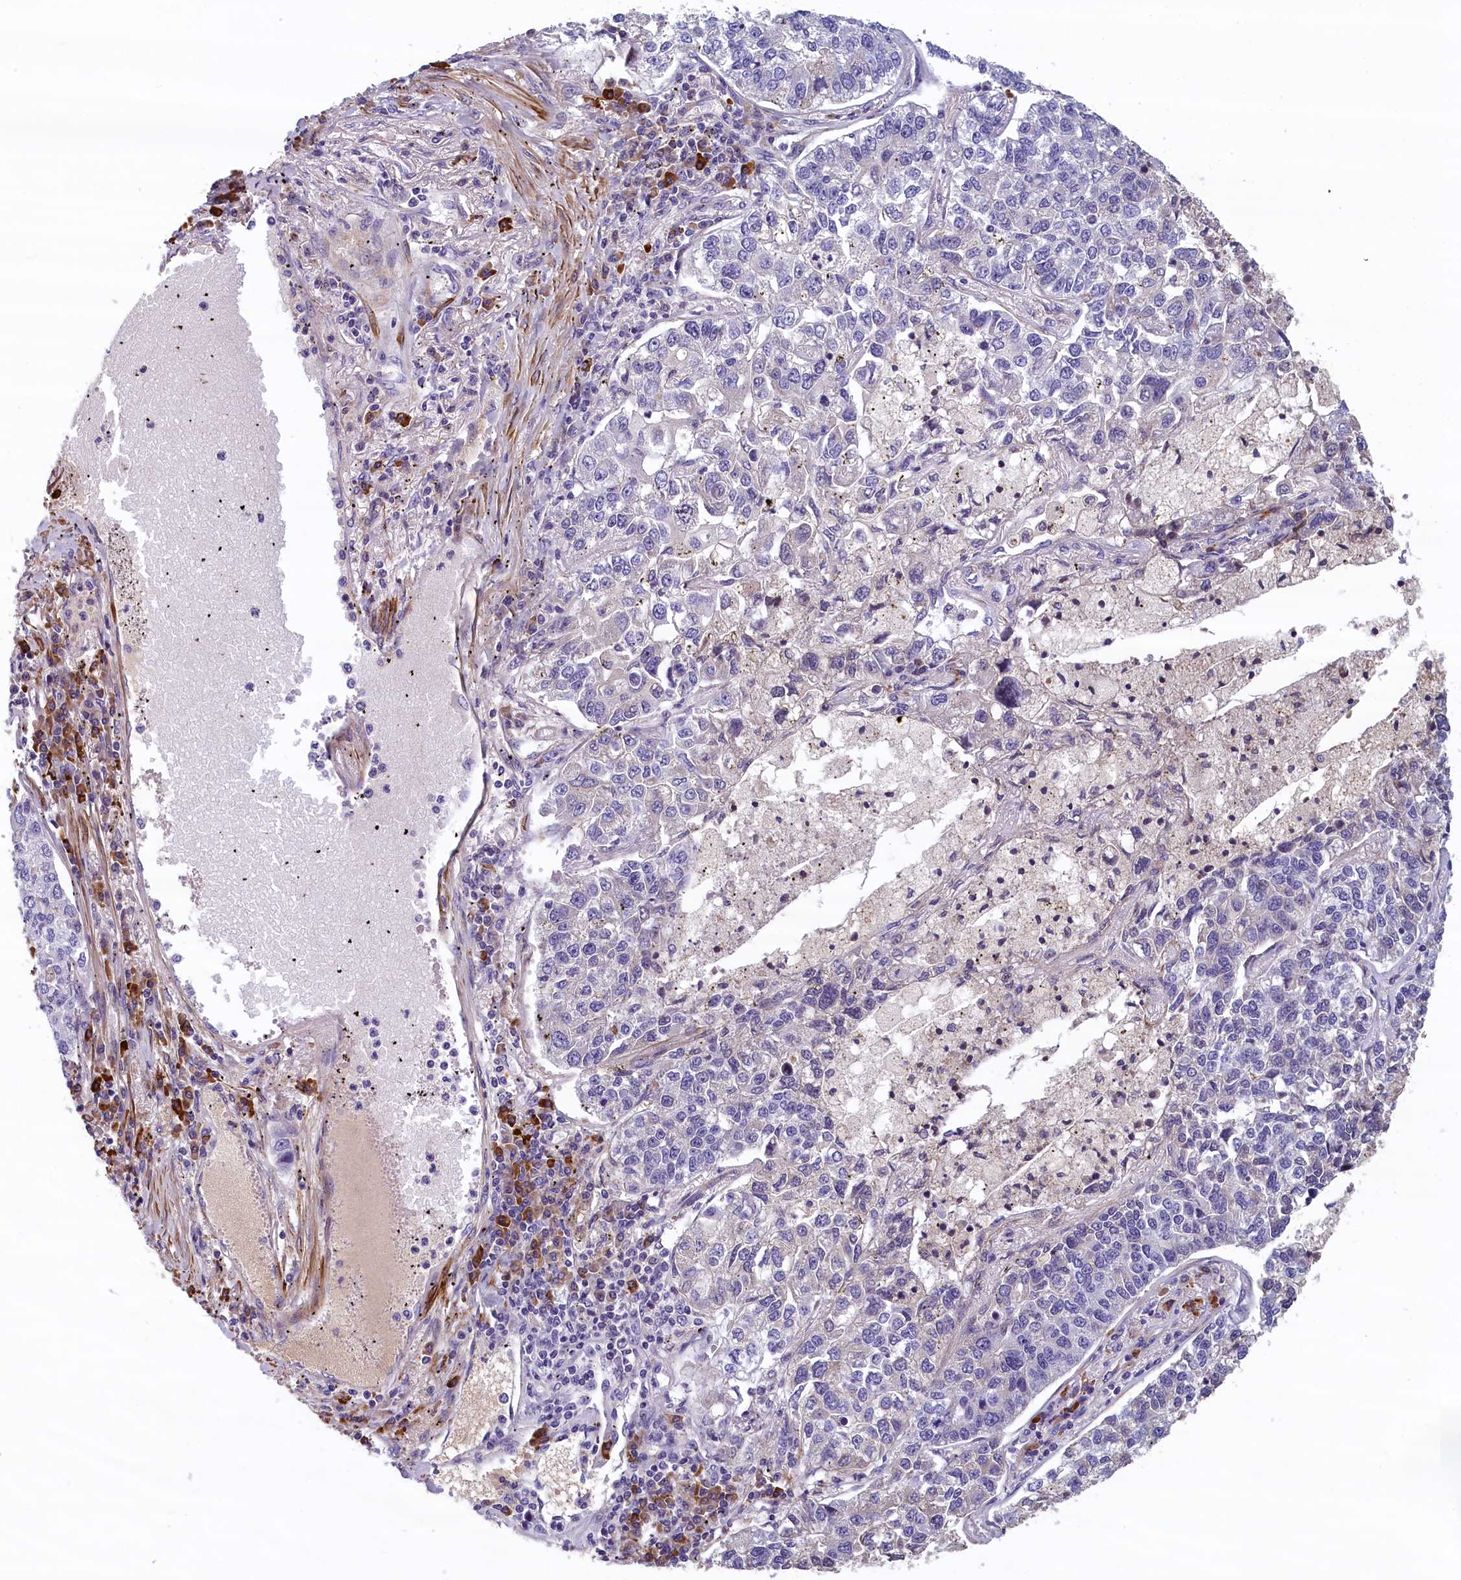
{"staining": {"intensity": "negative", "quantity": "none", "location": "none"}, "tissue": "lung cancer", "cell_type": "Tumor cells", "image_type": "cancer", "snomed": [{"axis": "morphology", "description": "Adenocarcinoma, NOS"}, {"axis": "topography", "description": "Lung"}], "caption": "The immunohistochemistry (IHC) photomicrograph has no significant positivity in tumor cells of adenocarcinoma (lung) tissue.", "gene": "BCL2L13", "patient": {"sex": "male", "age": 49}}